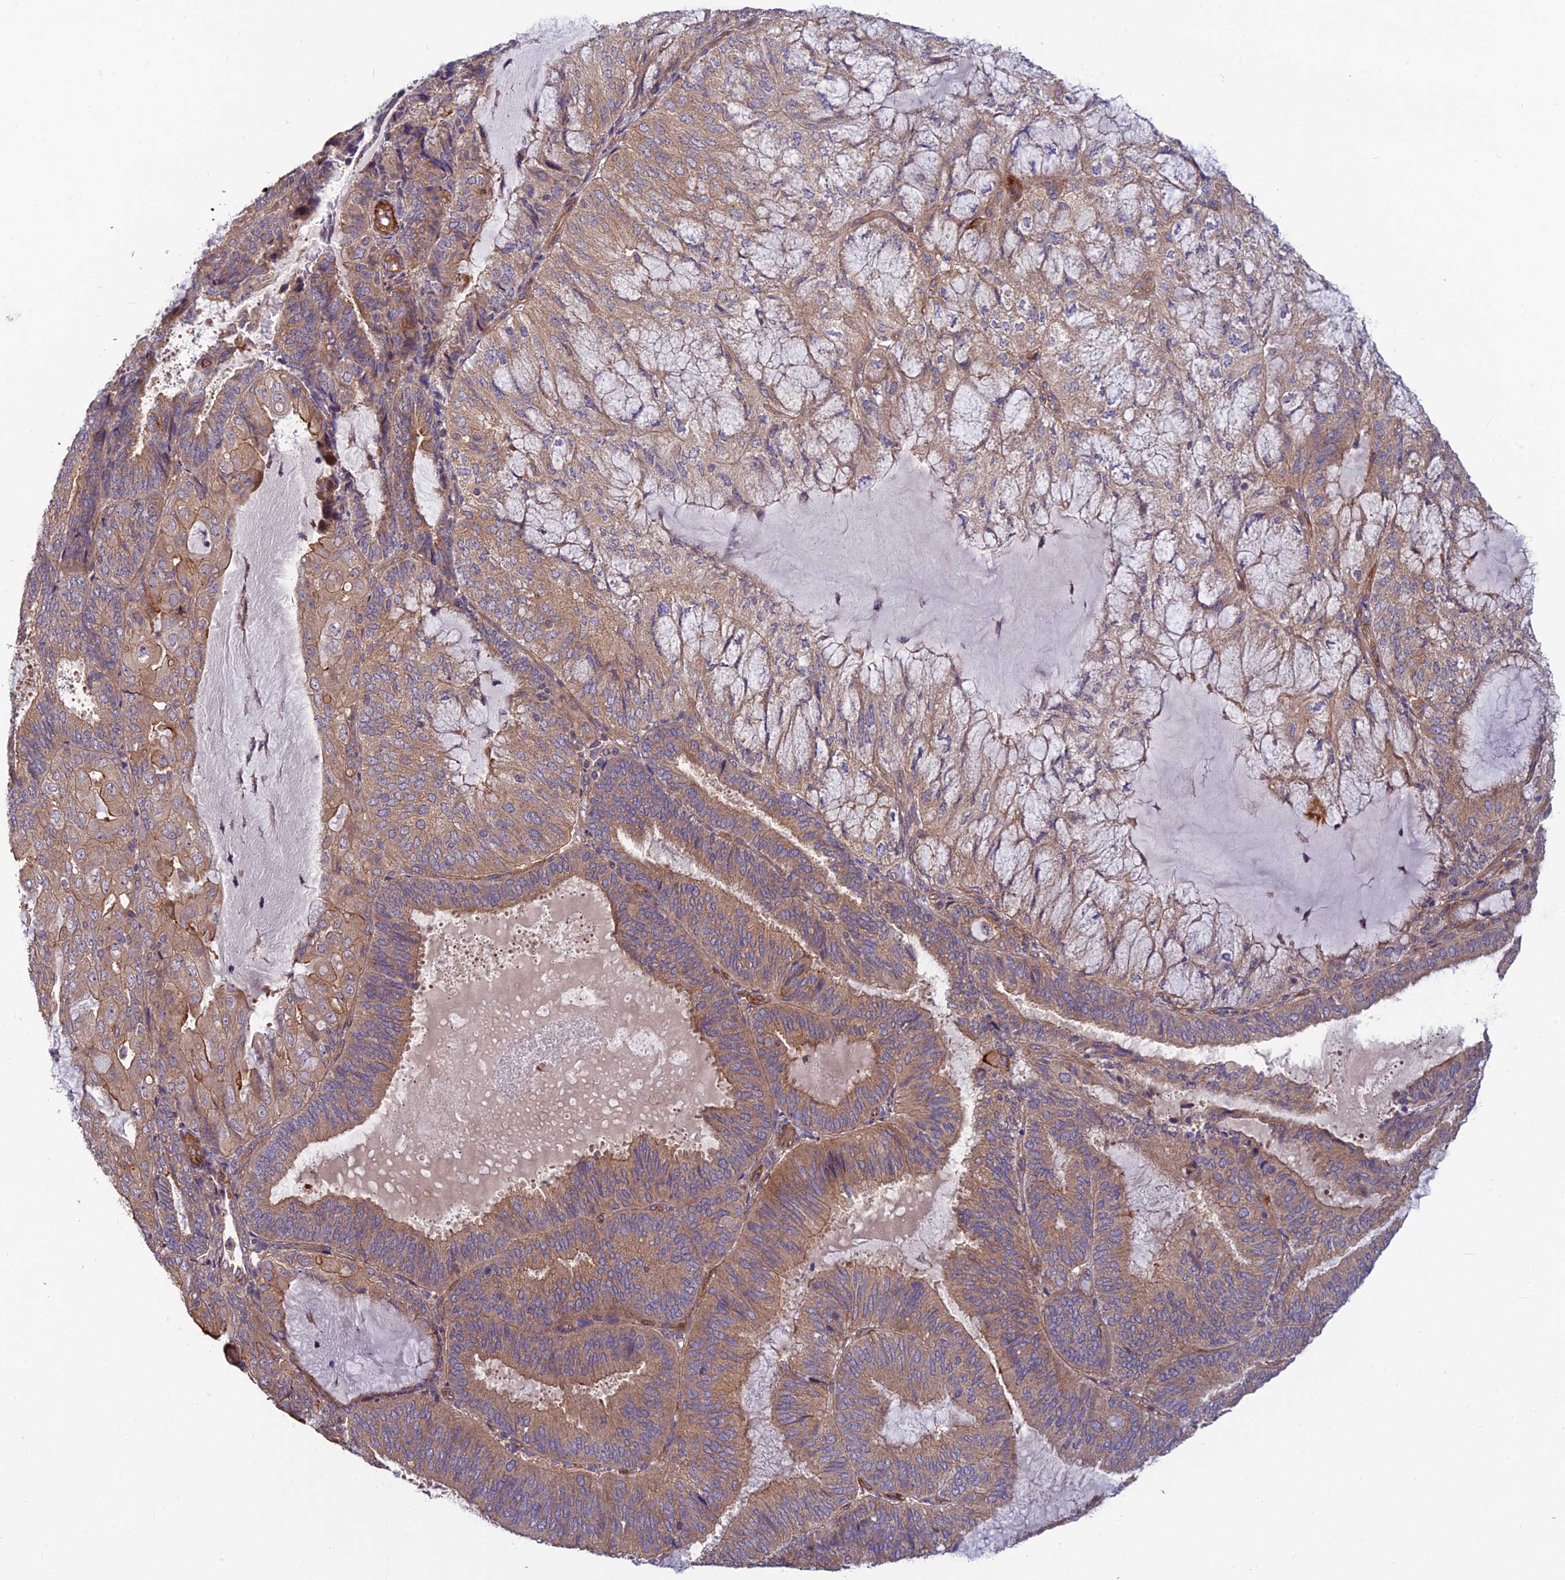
{"staining": {"intensity": "moderate", "quantity": ">75%", "location": "cytoplasmic/membranous"}, "tissue": "endometrial cancer", "cell_type": "Tumor cells", "image_type": "cancer", "snomed": [{"axis": "morphology", "description": "Adenocarcinoma, NOS"}, {"axis": "topography", "description": "Endometrium"}], "caption": "Approximately >75% of tumor cells in human endometrial cancer show moderate cytoplasmic/membranous protein staining as visualized by brown immunohistochemical staining.", "gene": "ADAMTS15", "patient": {"sex": "female", "age": 81}}